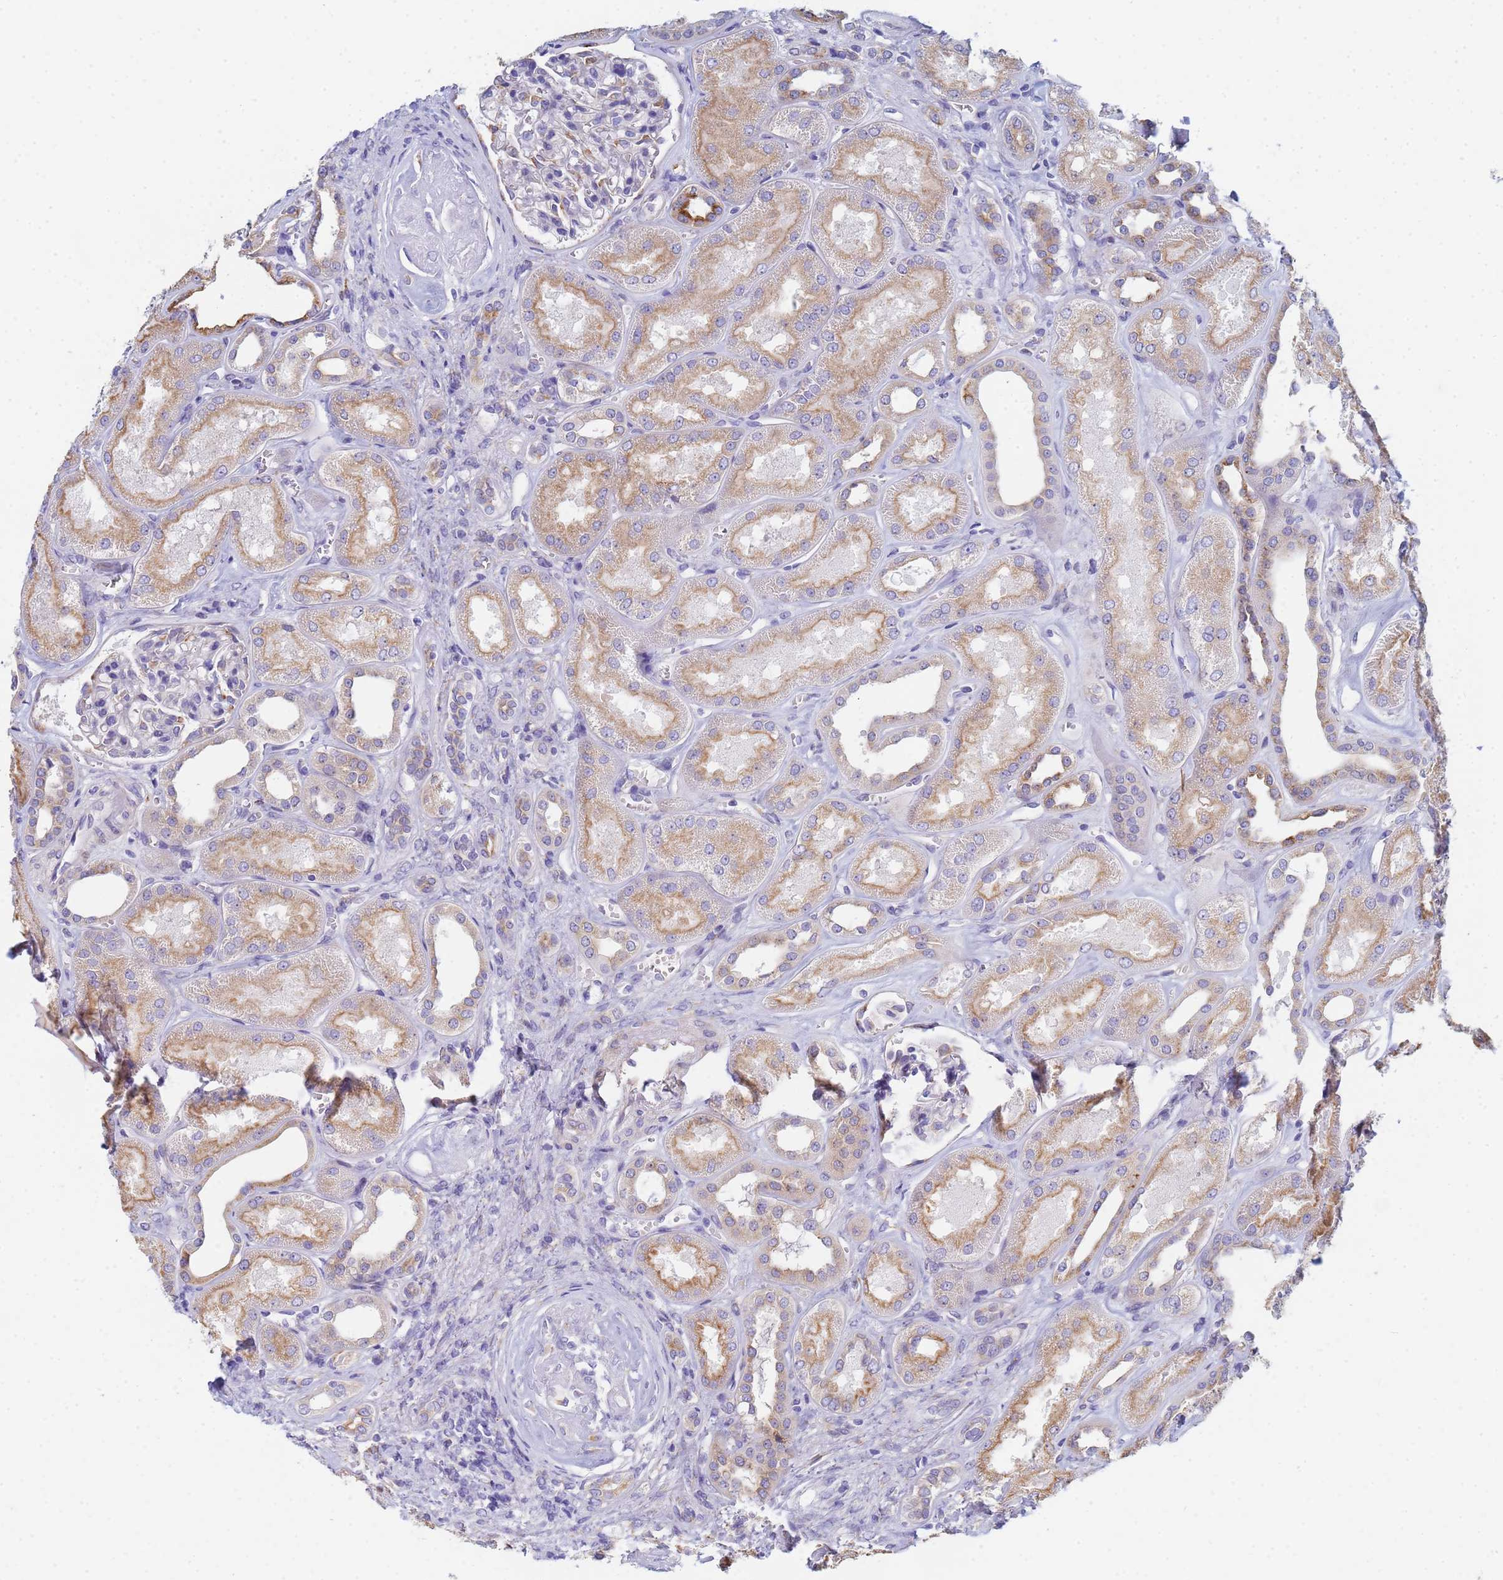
{"staining": {"intensity": "negative", "quantity": "none", "location": "none"}, "tissue": "kidney", "cell_type": "Cells in glomeruli", "image_type": "normal", "snomed": [{"axis": "morphology", "description": "Normal tissue, NOS"}, {"axis": "morphology", "description": "Adenocarcinoma, NOS"}, {"axis": "topography", "description": "Kidney"}], "caption": "IHC histopathology image of normal kidney: kidney stained with DAB exhibits no significant protein positivity in cells in glomeruli.", "gene": "GDAP2", "patient": {"sex": "female", "age": 68}}